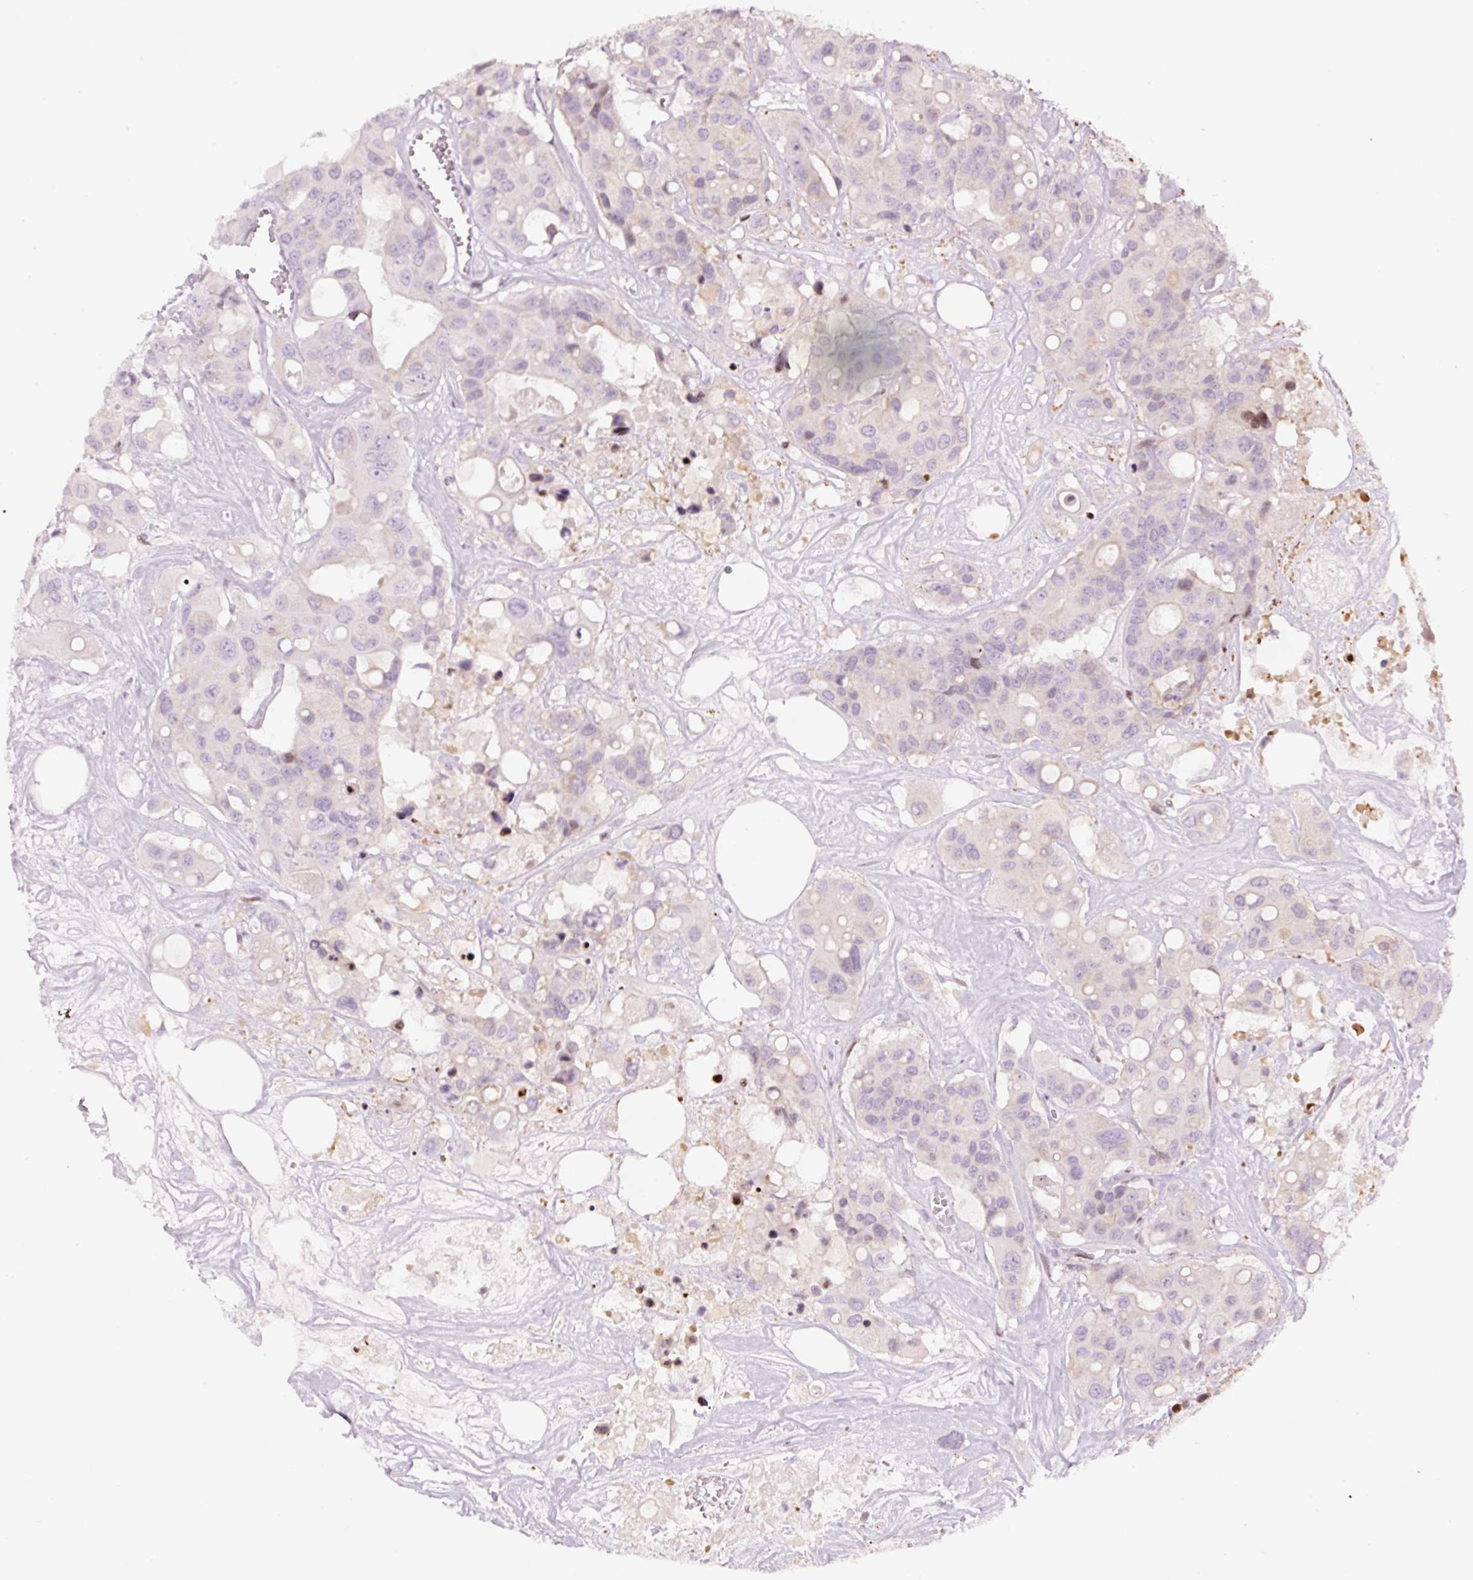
{"staining": {"intensity": "weak", "quantity": "<25%", "location": "nuclear"}, "tissue": "colorectal cancer", "cell_type": "Tumor cells", "image_type": "cancer", "snomed": [{"axis": "morphology", "description": "Adenocarcinoma, NOS"}, {"axis": "topography", "description": "Colon"}], "caption": "This histopathology image is of colorectal cancer (adenocarcinoma) stained with IHC to label a protein in brown with the nuclei are counter-stained blue. There is no expression in tumor cells. The staining was performed using DAB (3,3'-diaminobenzidine) to visualize the protein expression in brown, while the nuclei were stained in blue with hematoxylin (Magnification: 20x).", "gene": "TMEM177", "patient": {"sex": "male", "age": 77}}